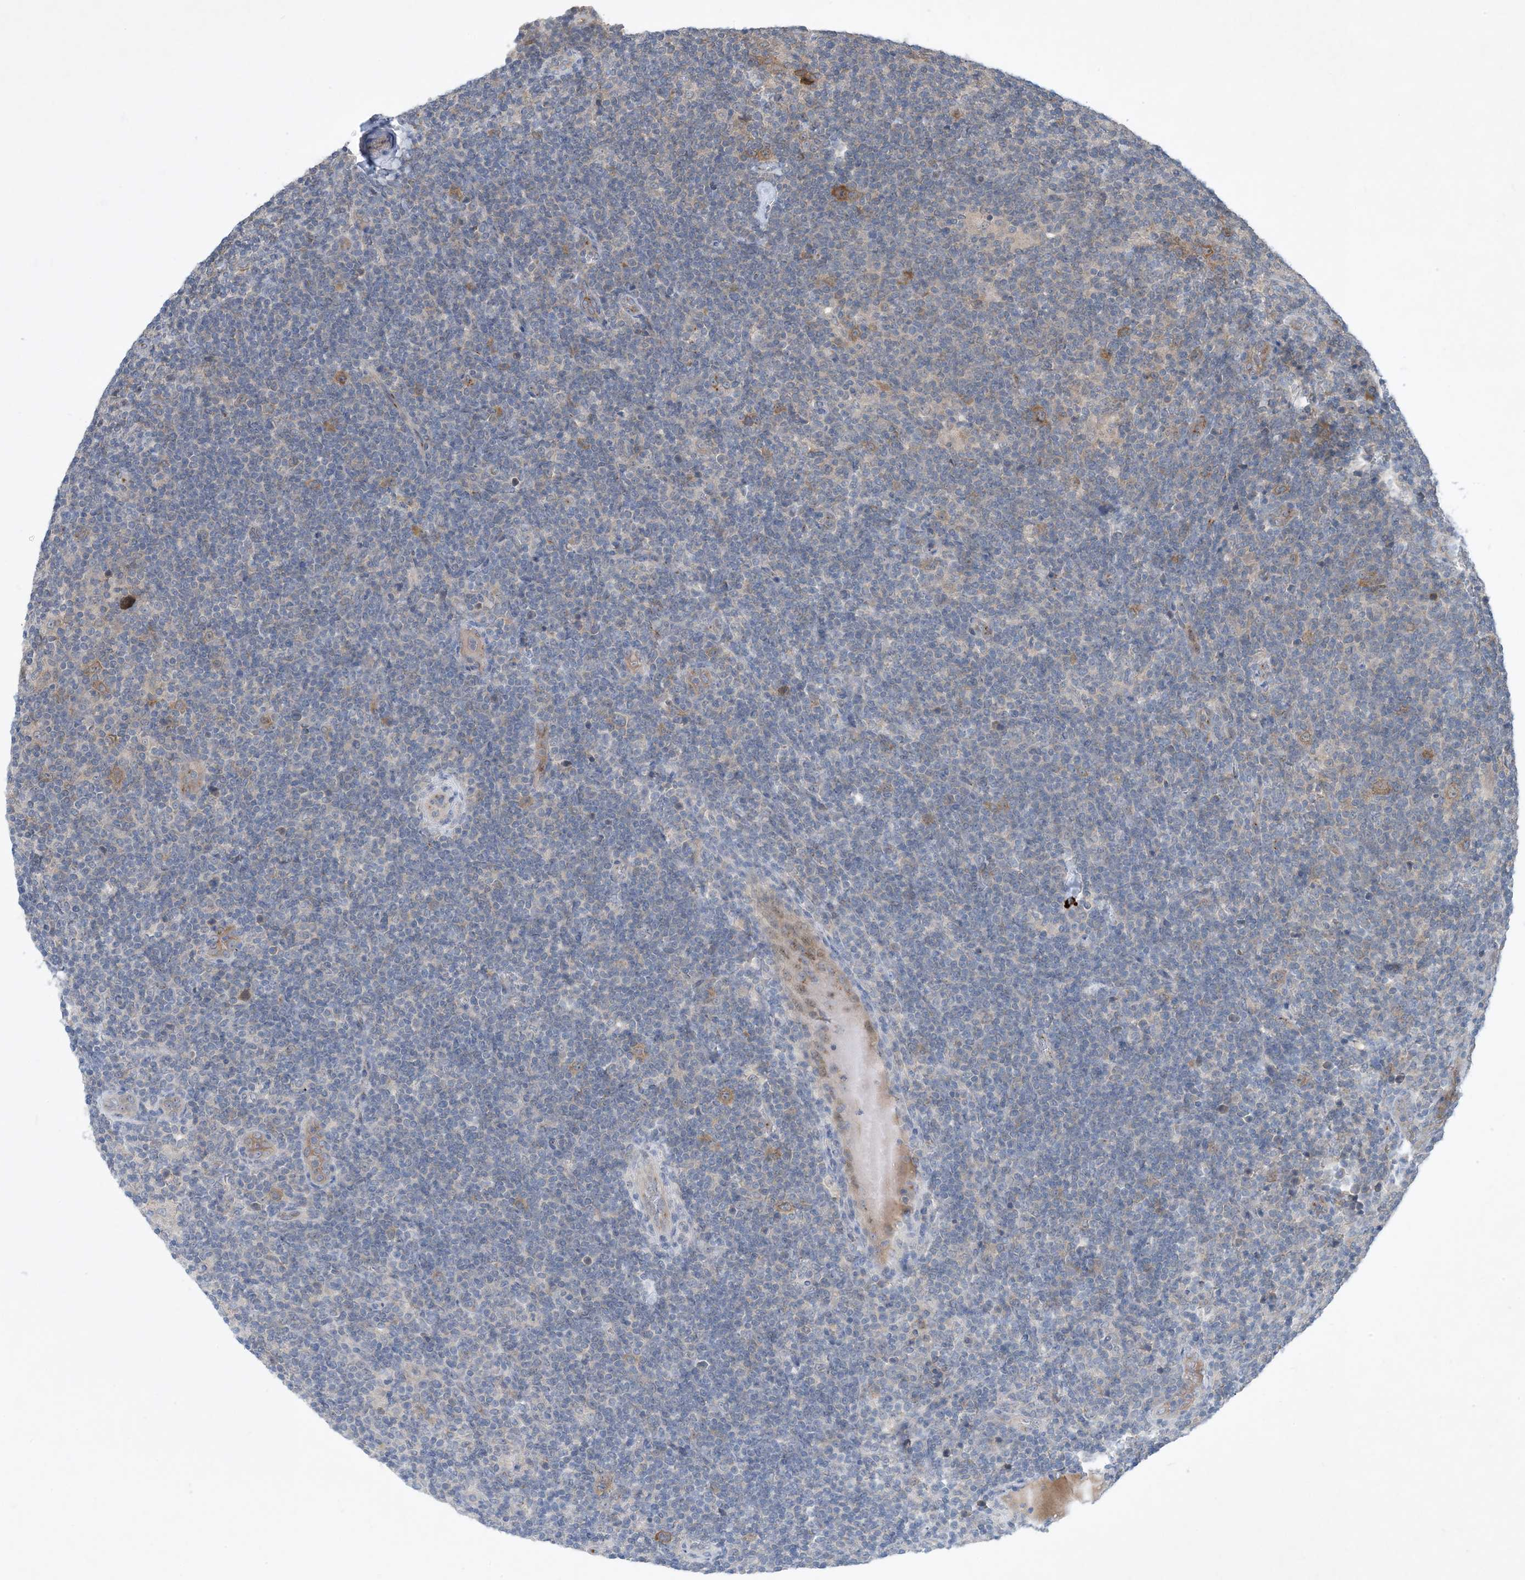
{"staining": {"intensity": "moderate", "quantity": ">75%", "location": "cytoplasmic/membranous"}, "tissue": "lymphoma", "cell_type": "Tumor cells", "image_type": "cancer", "snomed": [{"axis": "morphology", "description": "Hodgkin's disease, NOS"}, {"axis": "topography", "description": "Lymph node"}], "caption": "Immunohistochemistry (IHC) (DAB) staining of Hodgkin's disease displays moderate cytoplasmic/membranous protein staining in approximately >75% of tumor cells.", "gene": "TINAG", "patient": {"sex": "female", "age": 57}}